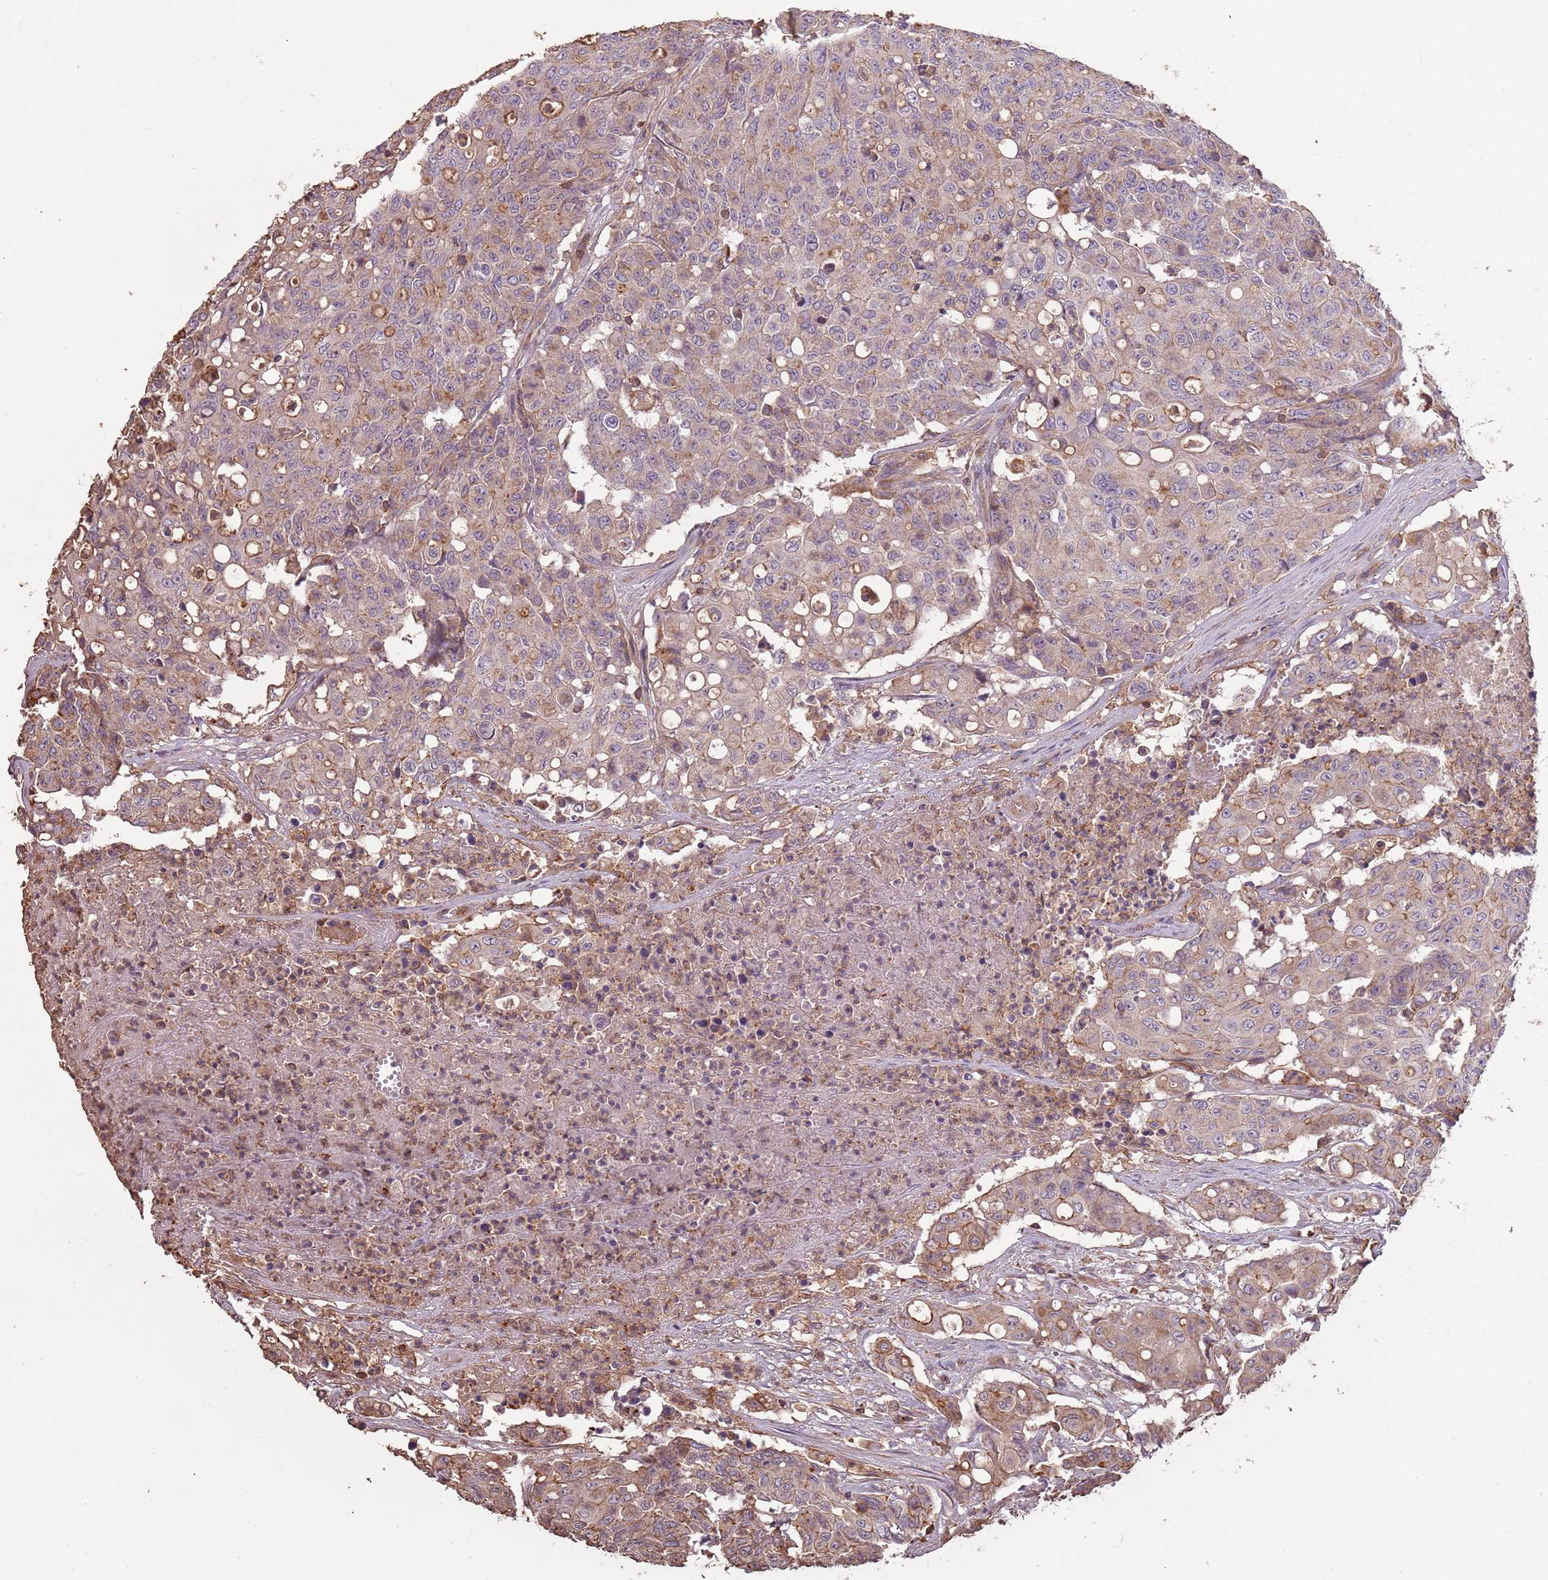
{"staining": {"intensity": "moderate", "quantity": "25%-75%", "location": "cytoplasmic/membranous"}, "tissue": "colorectal cancer", "cell_type": "Tumor cells", "image_type": "cancer", "snomed": [{"axis": "morphology", "description": "Adenocarcinoma, NOS"}, {"axis": "topography", "description": "Colon"}], "caption": "Immunohistochemical staining of colorectal cancer displays medium levels of moderate cytoplasmic/membranous expression in approximately 25%-75% of tumor cells. Nuclei are stained in blue.", "gene": "FECH", "patient": {"sex": "male", "age": 51}}